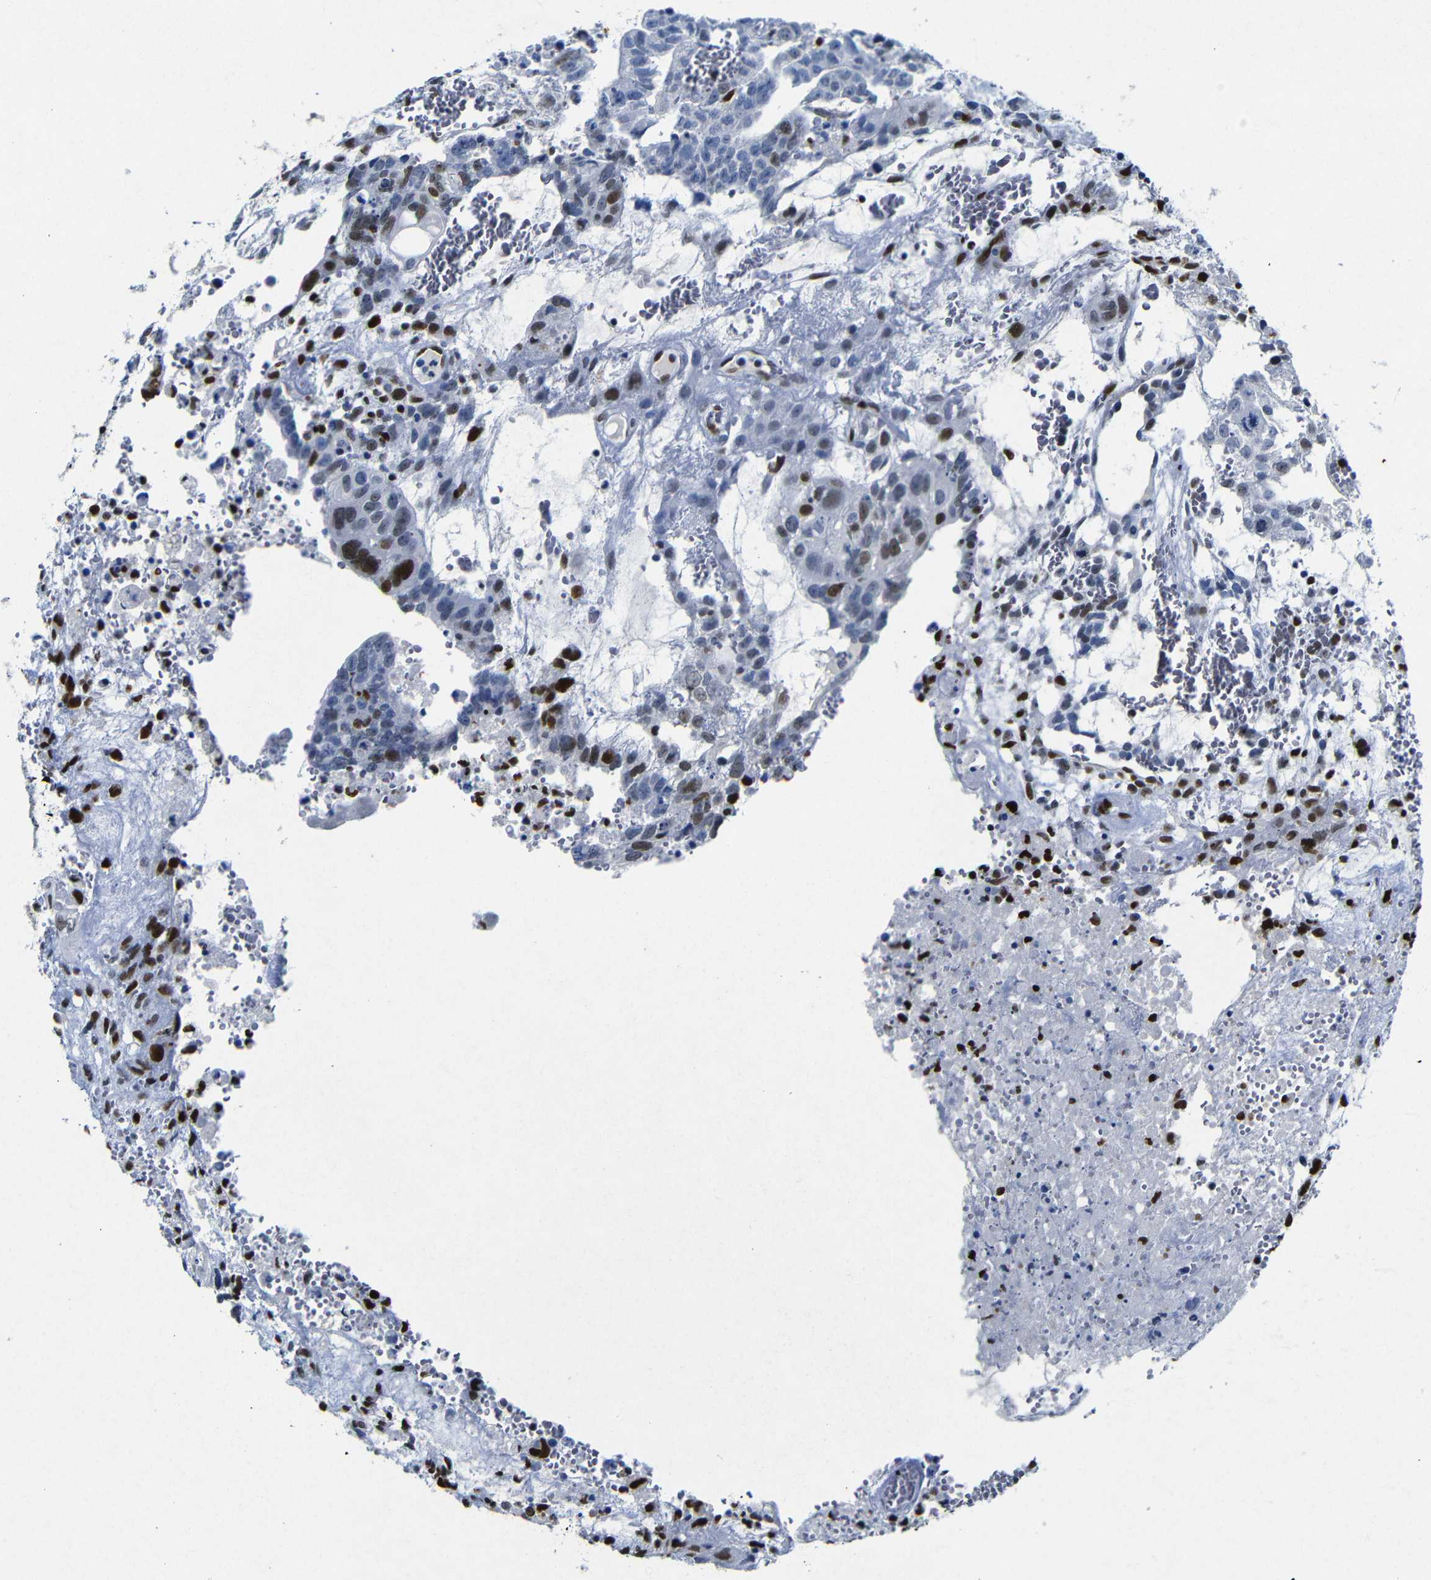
{"staining": {"intensity": "strong", "quantity": "25%-75%", "location": "nuclear"}, "tissue": "testis cancer", "cell_type": "Tumor cells", "image_type": "cancer", "snomed": [{"axis": "morphology", "description": "Seminoma, NOS"}, {"axis": "morphology", "description": "Carcinoma, Embryonal, NOS"}, {"axis": "topography", "description": "Testis"}], "caption": "Immunohistochemistry image of human testis cancer (seminoma) stained for a protein (brown), which displays high levels of strong nuclear positivity in approximately 25%-75% of tumor cells.", "gene": "FOSL2", "patient": {"sex": "male", "age": 52}}